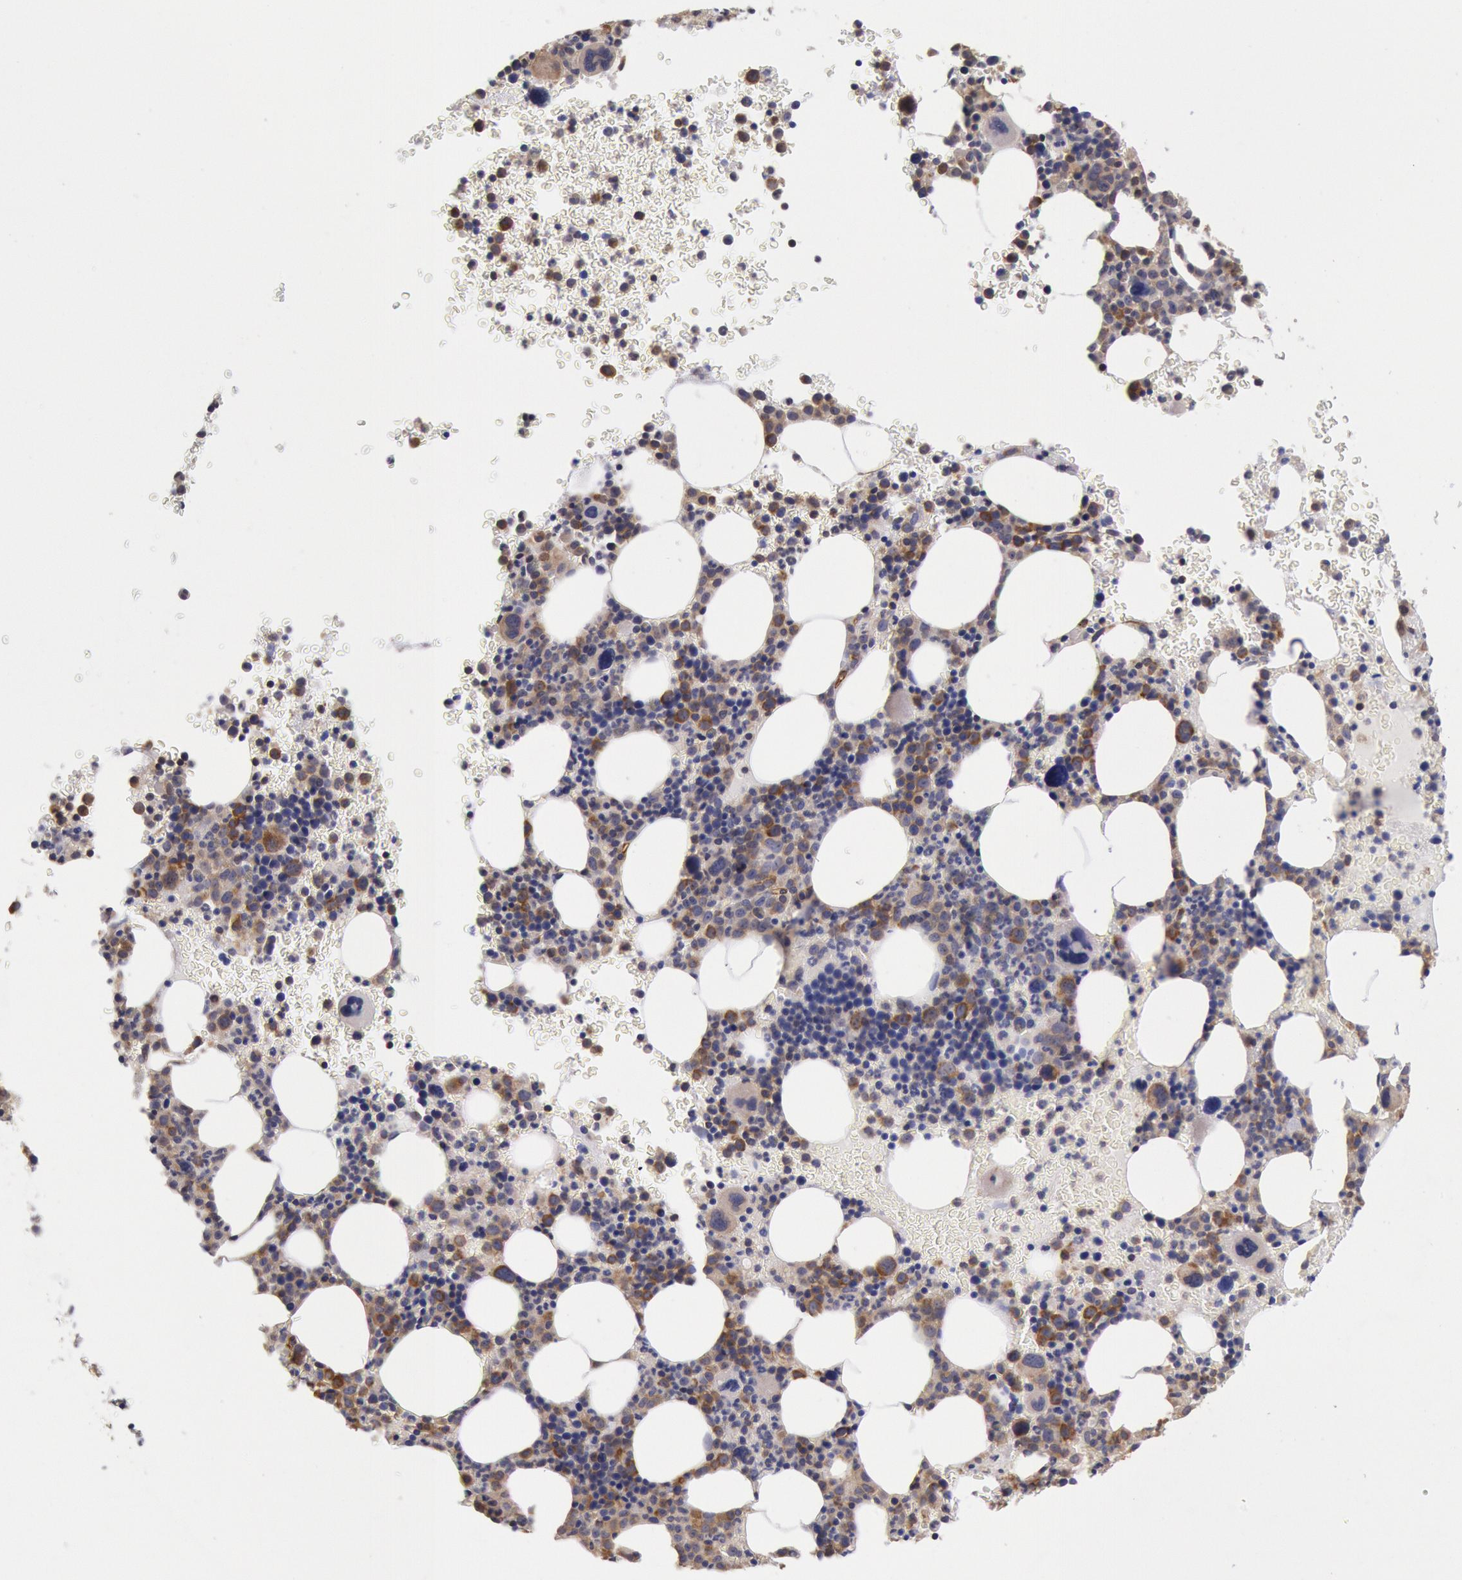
{"staining": {"intensity": "moderate", "quantity": "25%-75%", "location": "cytoplasmic/membranous"}, "tissue": "bone marrow", "cell_type": "Hematopoietic cells", "image_type": "normal", "snomed": [{"axis": "morphology", "description": "Normal tissue, NOS"}, {"axis": "topography", "description": "Bone marrow"}], "caption": "Protein staining of unremarkable bone marrow shows moderate cytoplasmic/membranous staining in about 25%-75% of hematopoietic cells.", "gene": "DRG1", "patient": {"sex": "male", "age": 69}}